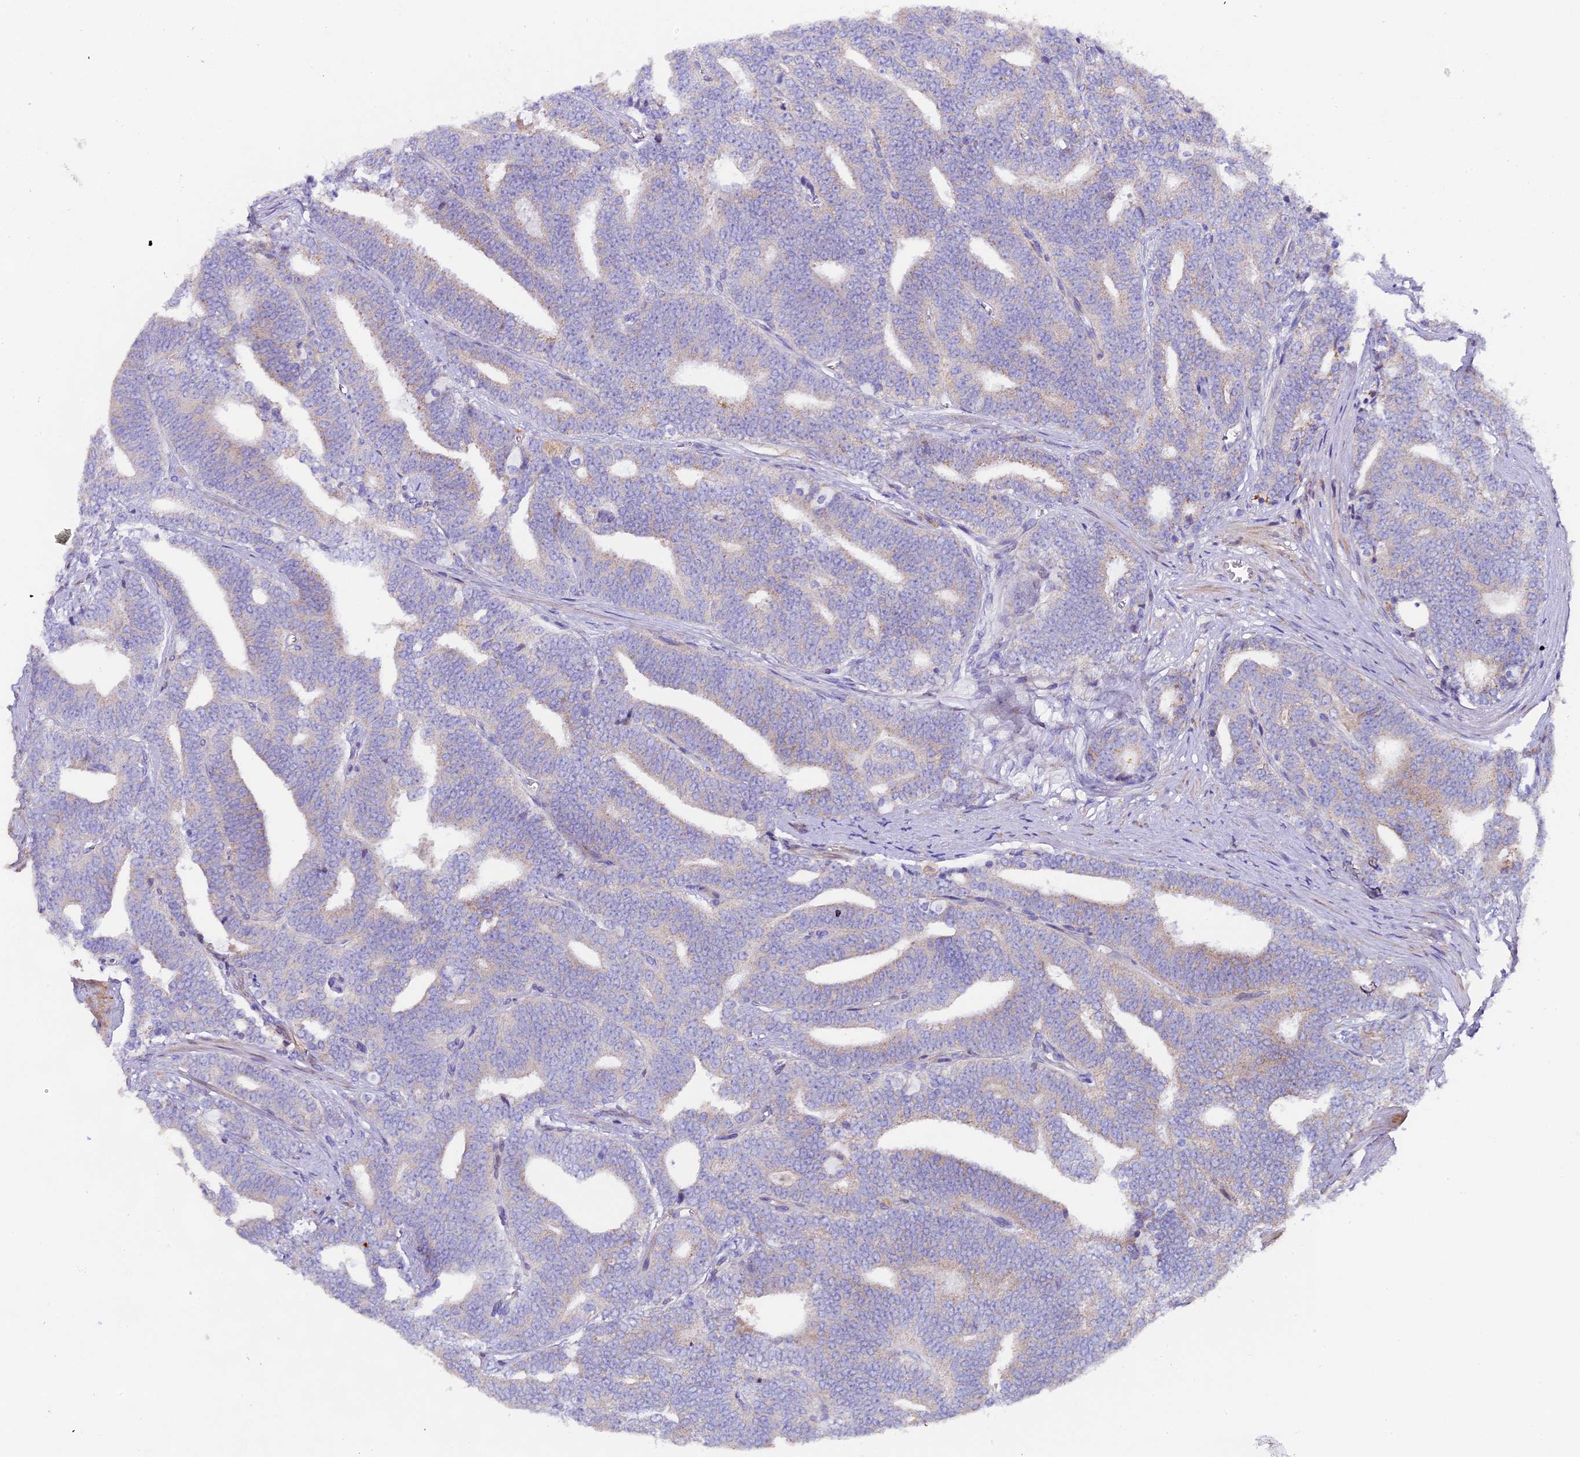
{"staining": {"intensity": "negative", "quantity": "none", "location": "none"}, "tissue": "prostate cancer", "cell_type": "Tumor cells", "image_type": "cancer", "snomed": [{"axis": "morphology", "description": "Adenocarcinoma, High grade"}, {"axis": "topography", "description": "Prostate and seminal vesicle, NOS"}], "caption": "A histopathology image of human high-grade adenocarcinoma (prostate) is negative for staining in tumor cells.", "gene": "PIGU", "patient": {"sex": "male", "age": 67}}